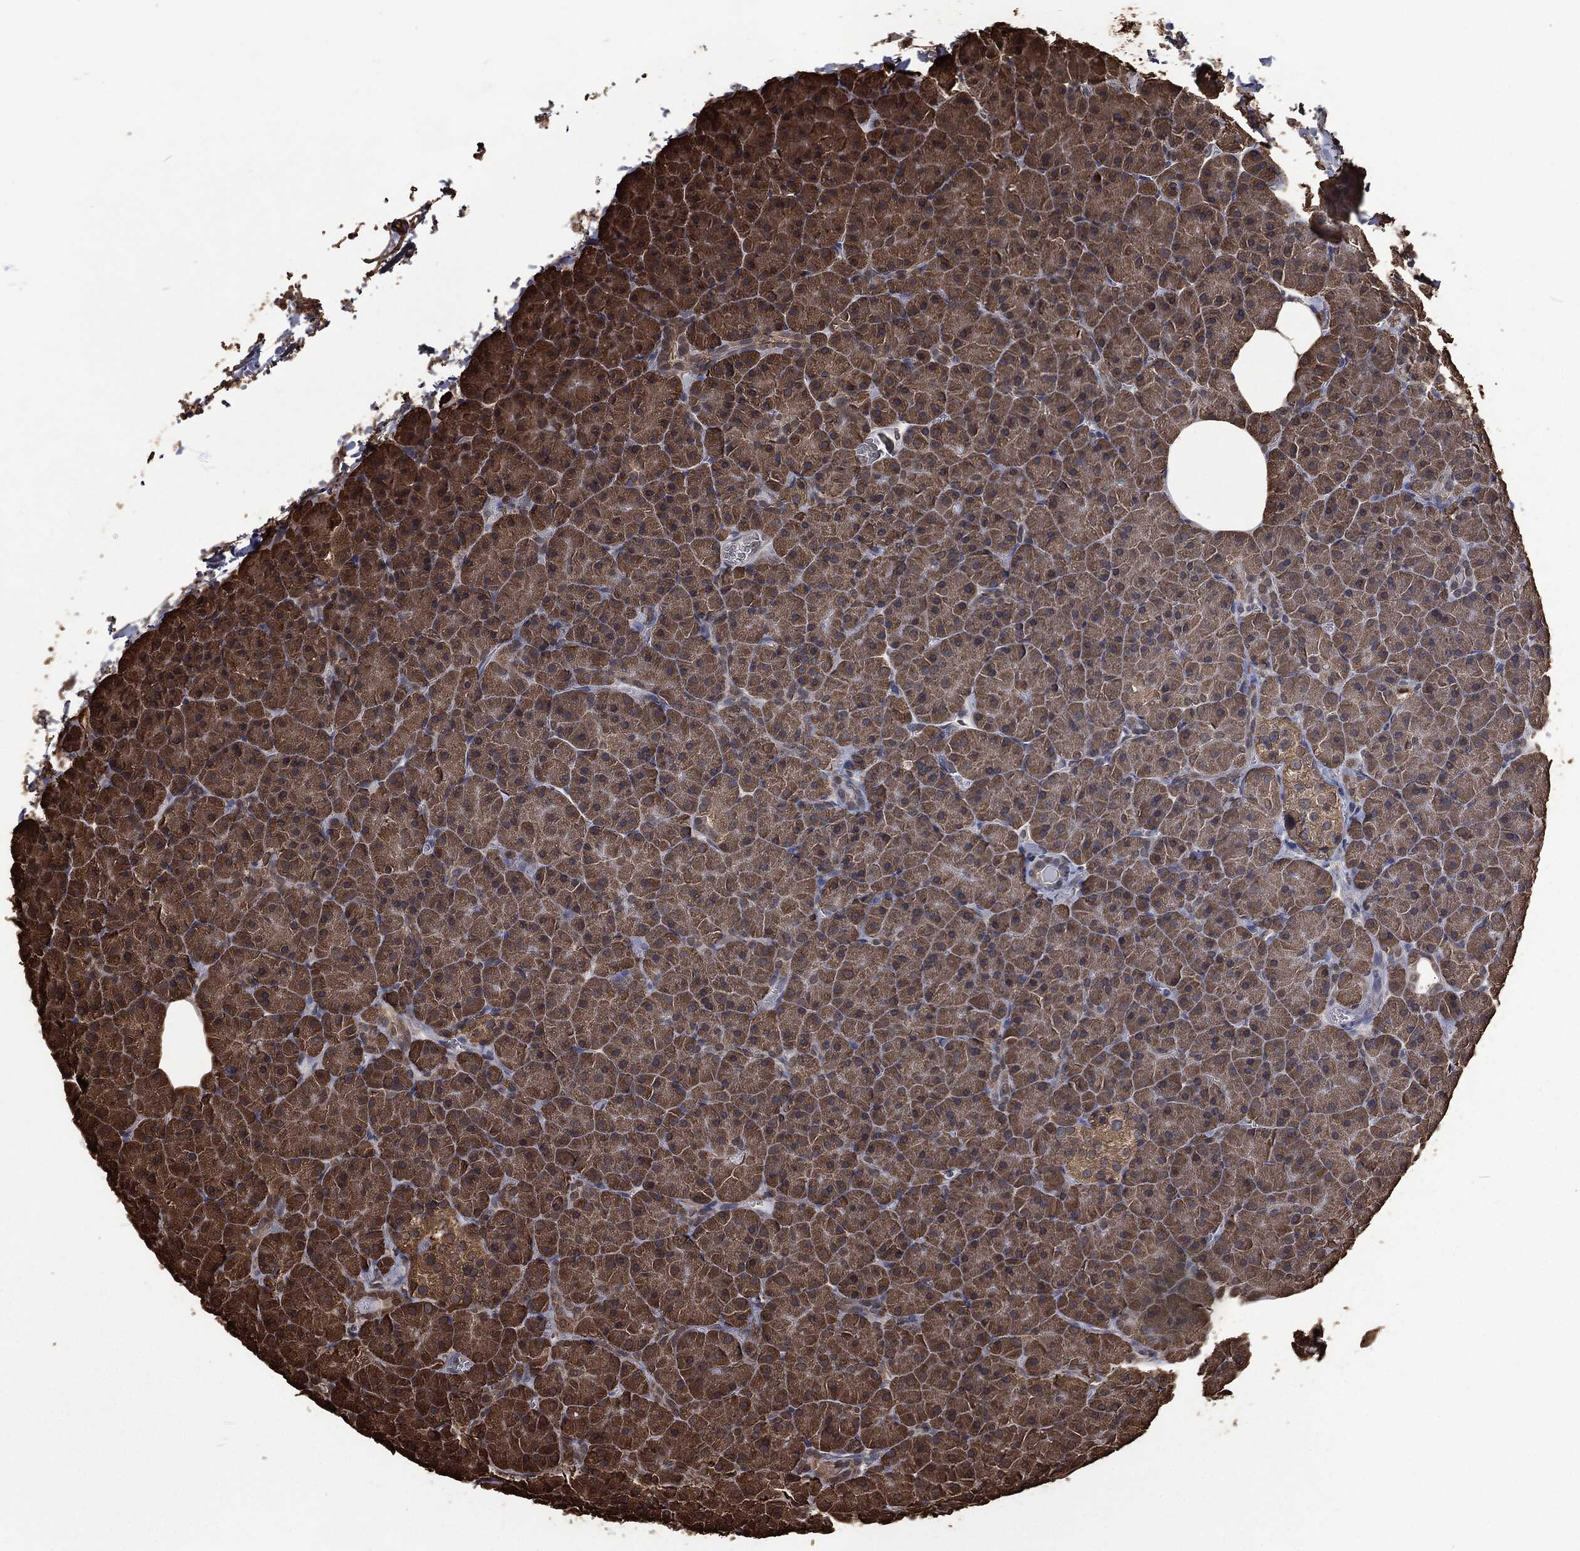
{"staining": {"intensity": "moderate", "quantity": ">75%", "location": "cytoplasmic/membranous"}, "tissue": "pancreas", "cell_type": "Exocrine glandular cells", "image_type": "normal", "snomed": [{"axis": "morphology", "description": "Normal tissue, NOS"}, {"axis": "topography", "description": "Pancreas"}], "caption": "The image shows immunohistochemical staining of normal pancreas. There is moderate cytoplasmic/membranous expression is identified in about >75% of exocrine glandular cells.", "gene": "PRDX4", "patient": {"sex": "male", "age": 61}}